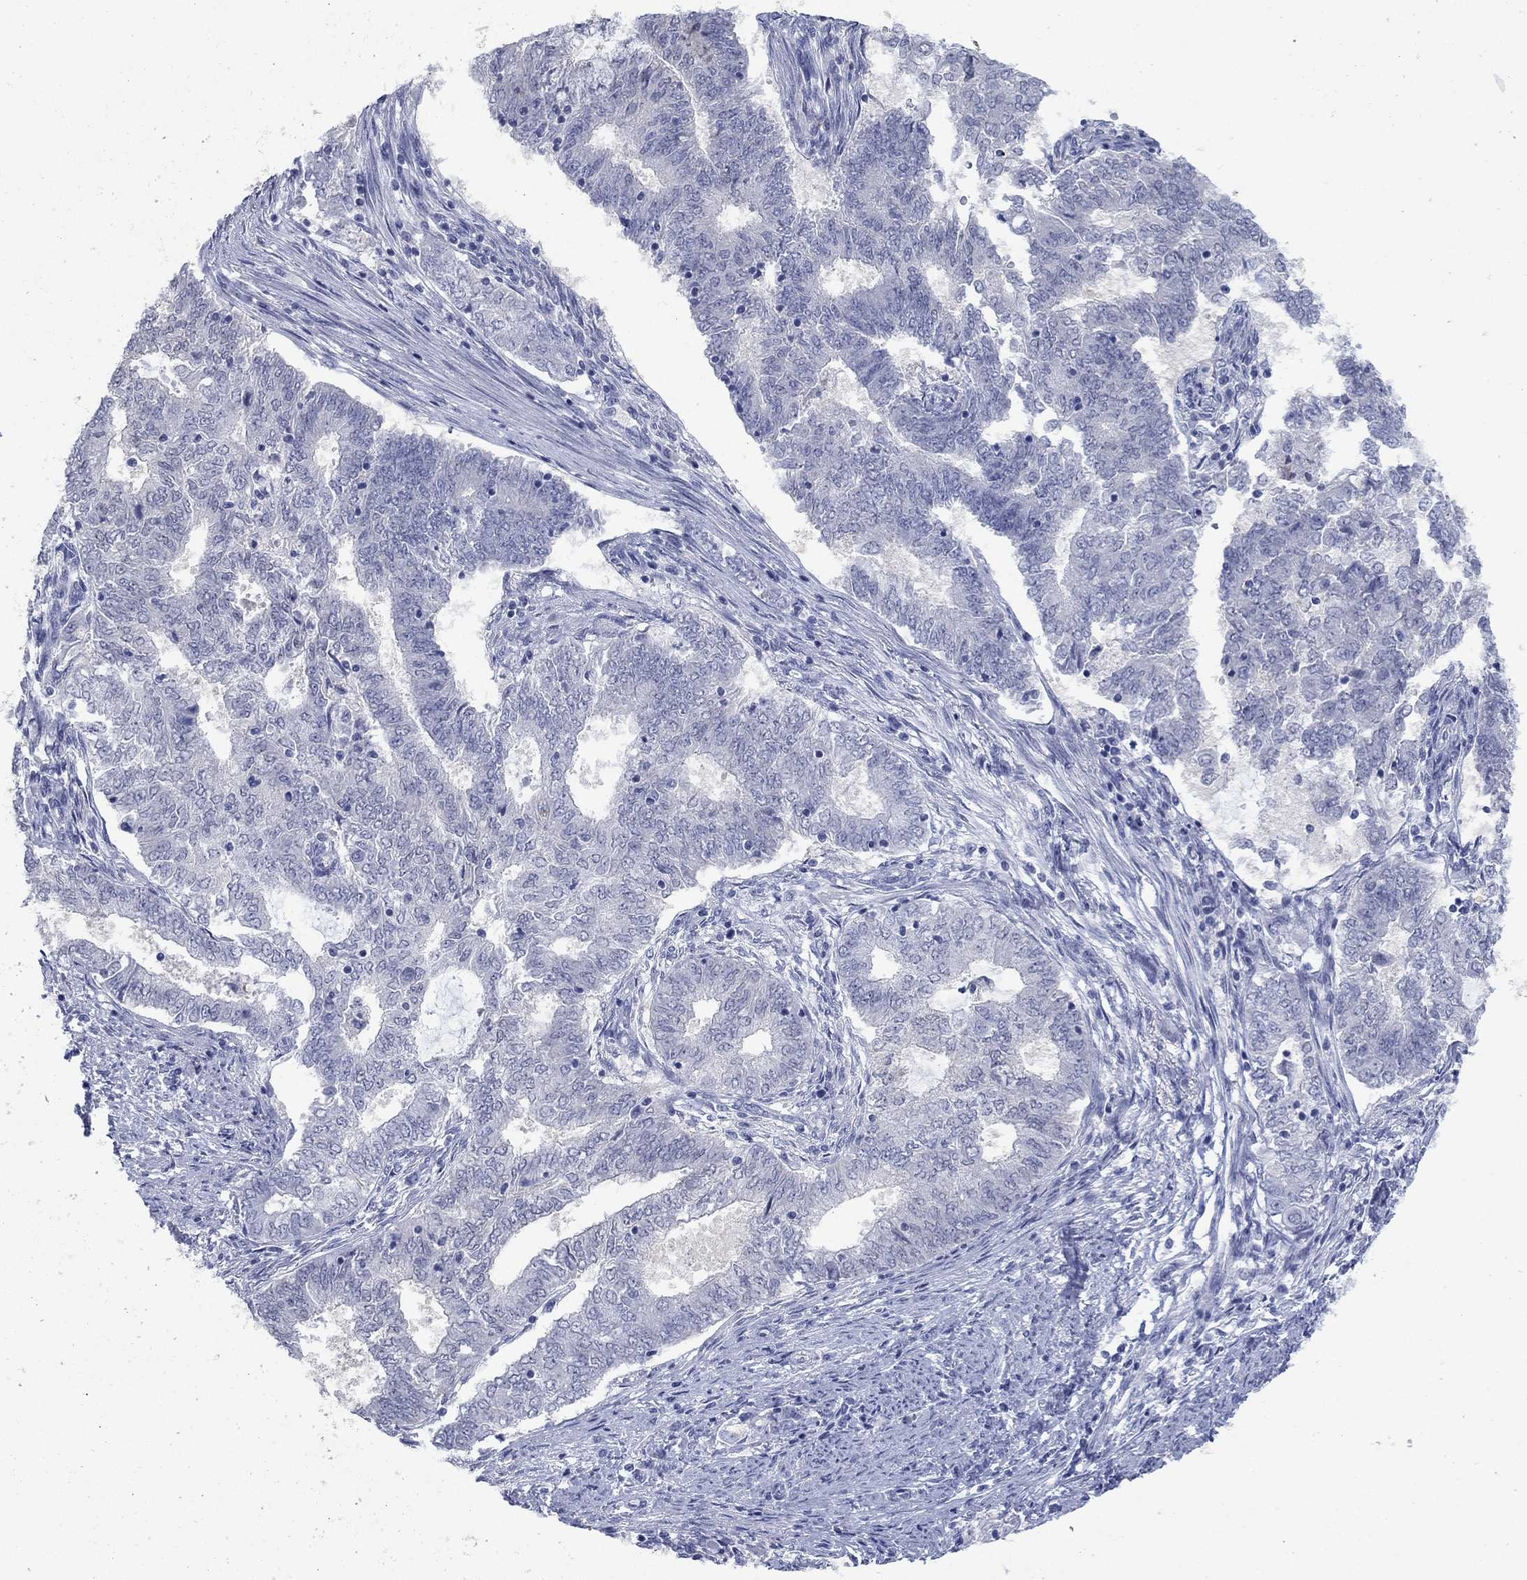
{"staining": {"intensity": "negative", "quantity": "none", "location": "none"}, "tissue": "endometrial cancer", "cell_type": "Tumor cells", "image_type": "cancer", "snomed": [{"axis": "morphology", "description": "Adenocarcinoma, NOS"}, {"axis": "topography", "description": "Endometrium"}], "caption": "Immunohistochemistry micrograph of human endometrial cancer (adenocarcinoma) stained for a protein (brown), which shows no expression in tumor cells.", "gene": "ATP6V1G2", "patient": {"sex": "female", "age": 62}}